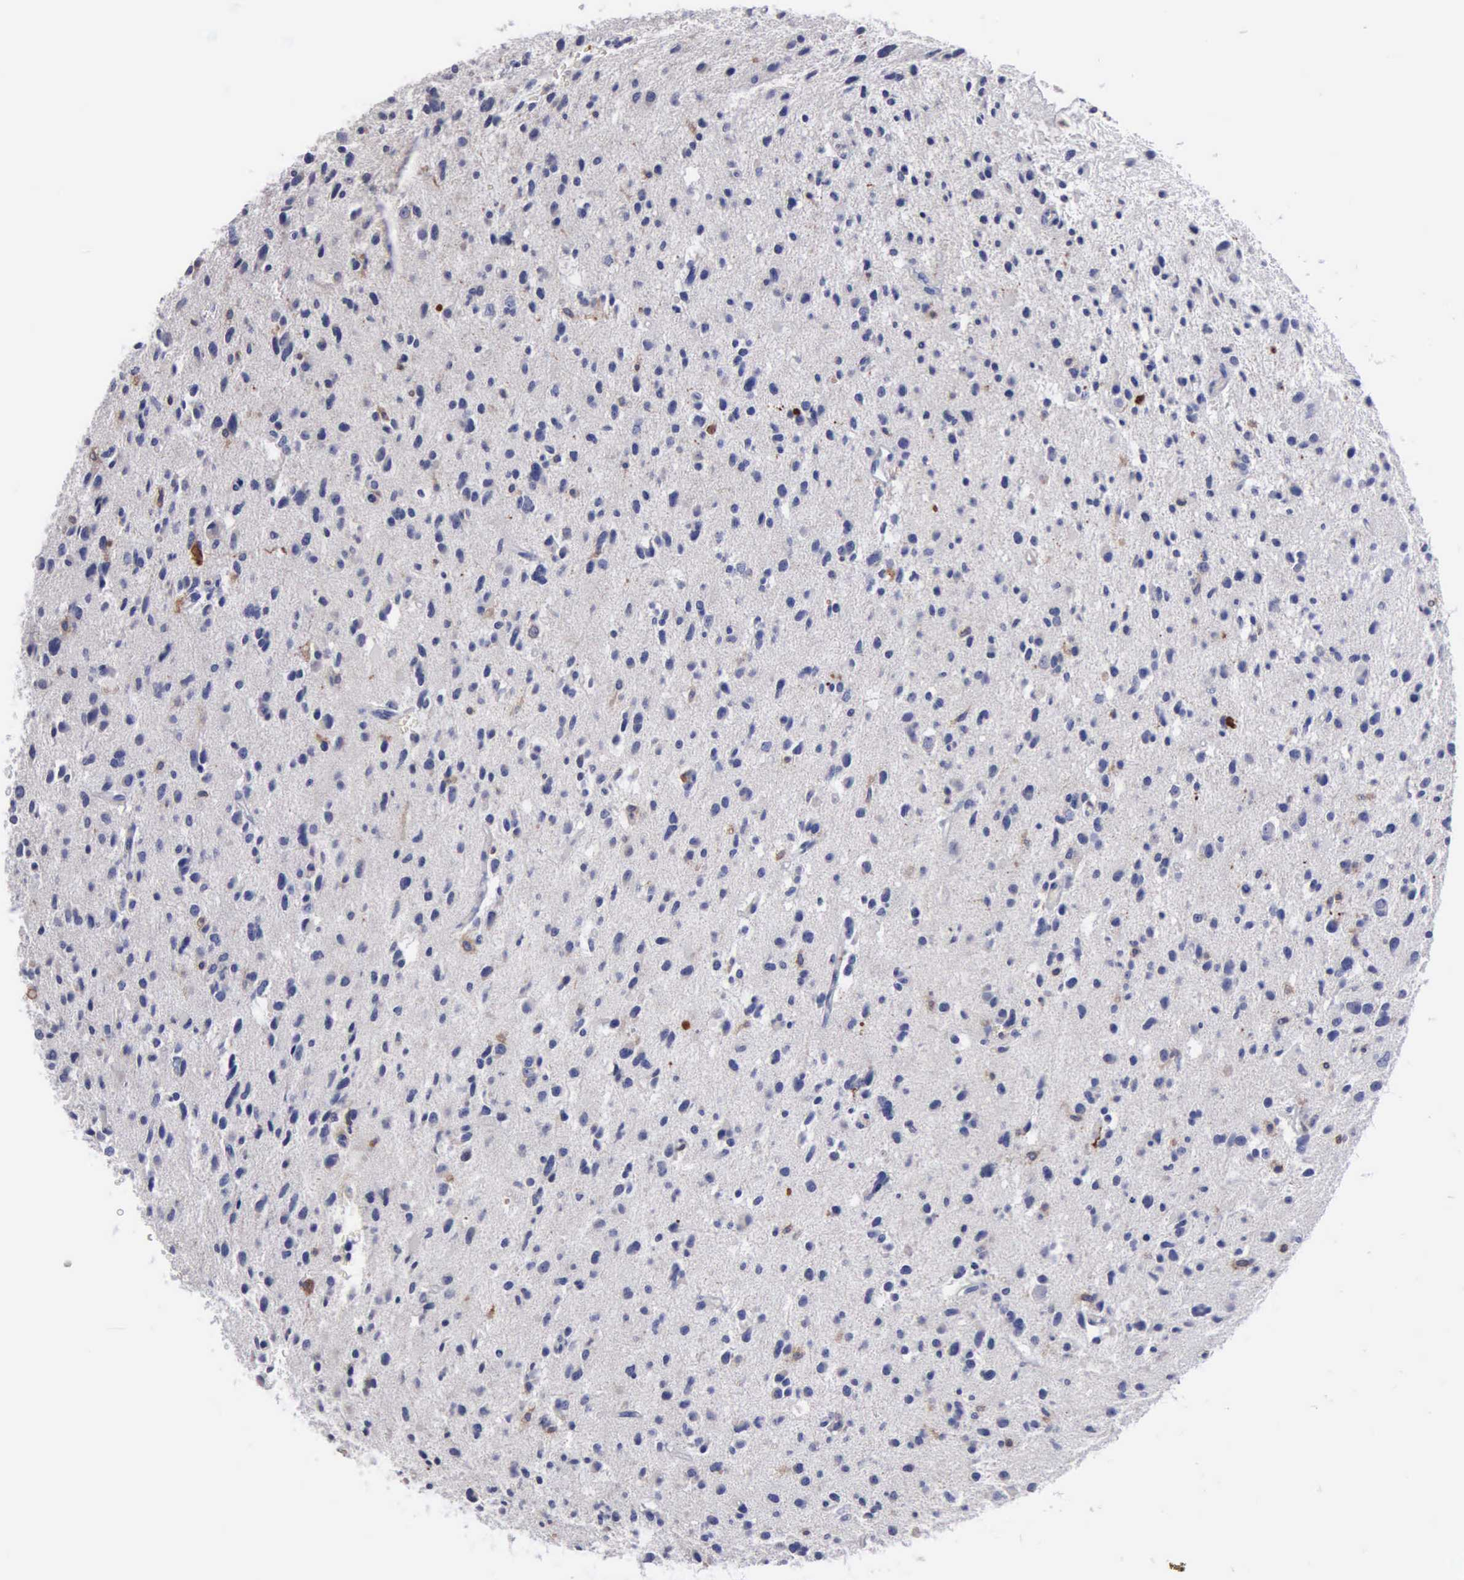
{"staining": {"intensity": "negative", "quantity": "none", "location": "none"}, "tissue": "glioma", "cell_type": "Tumor cells", "image_type": "cancer", "snomed": [{"axis": "morphology", "description": "Glioma, malignant, Low grade"}, {"axis": "topography", "description": "Brain"}], "caption": "A high-resolution image shows IHC staining of malignant glioma (low-grade), which demonstrates no significant staining in tumor cells.", "gene": "PTGS2", "patient": {"sex": "female", "age": 46}}